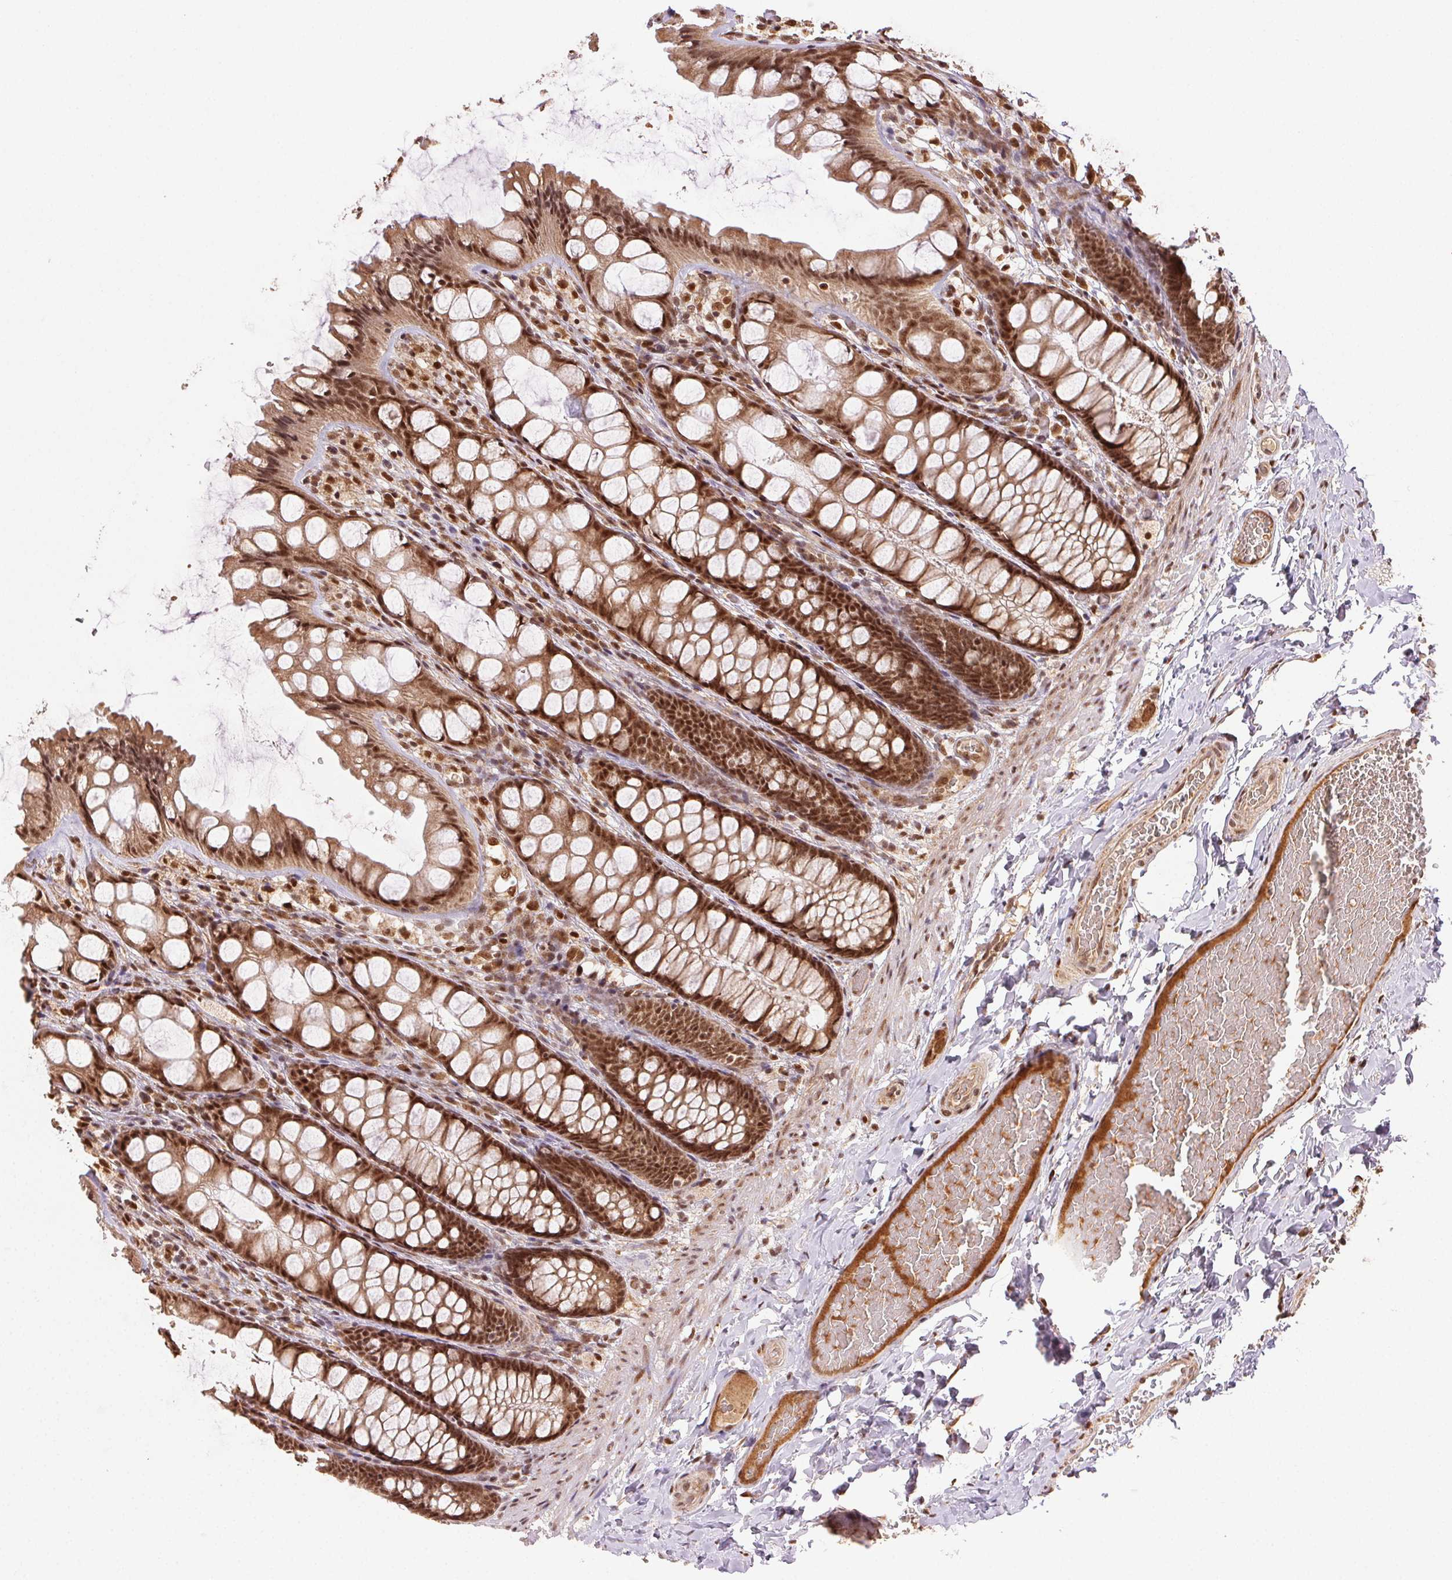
{"staining": {"intensity": "moderate", "quantity": ">75%", "location": "cytoplasmic/membranous,nuclear"}, "tissue": "colon", "cell_type": "Endothelial cells", "image_type": "normal", "snomed": [{"axis": "morphology", "description": "Normal tissue, NOS"}, {"axis": "topography", "description": "Colon"}], "caption": "Immunohistochemistry histopathology image of benign colon: human colon stained using immunohistochemistry (IHC) displays medium levels of moderate protein expression localized specifically in the cytoplasmic/membranous,nuclear of endothelial cells, appearing as a cytoplasmic/membranous,nuclear brown color.", "gene": "TREML4", "patient": {"sex": "male", "age": 47}}